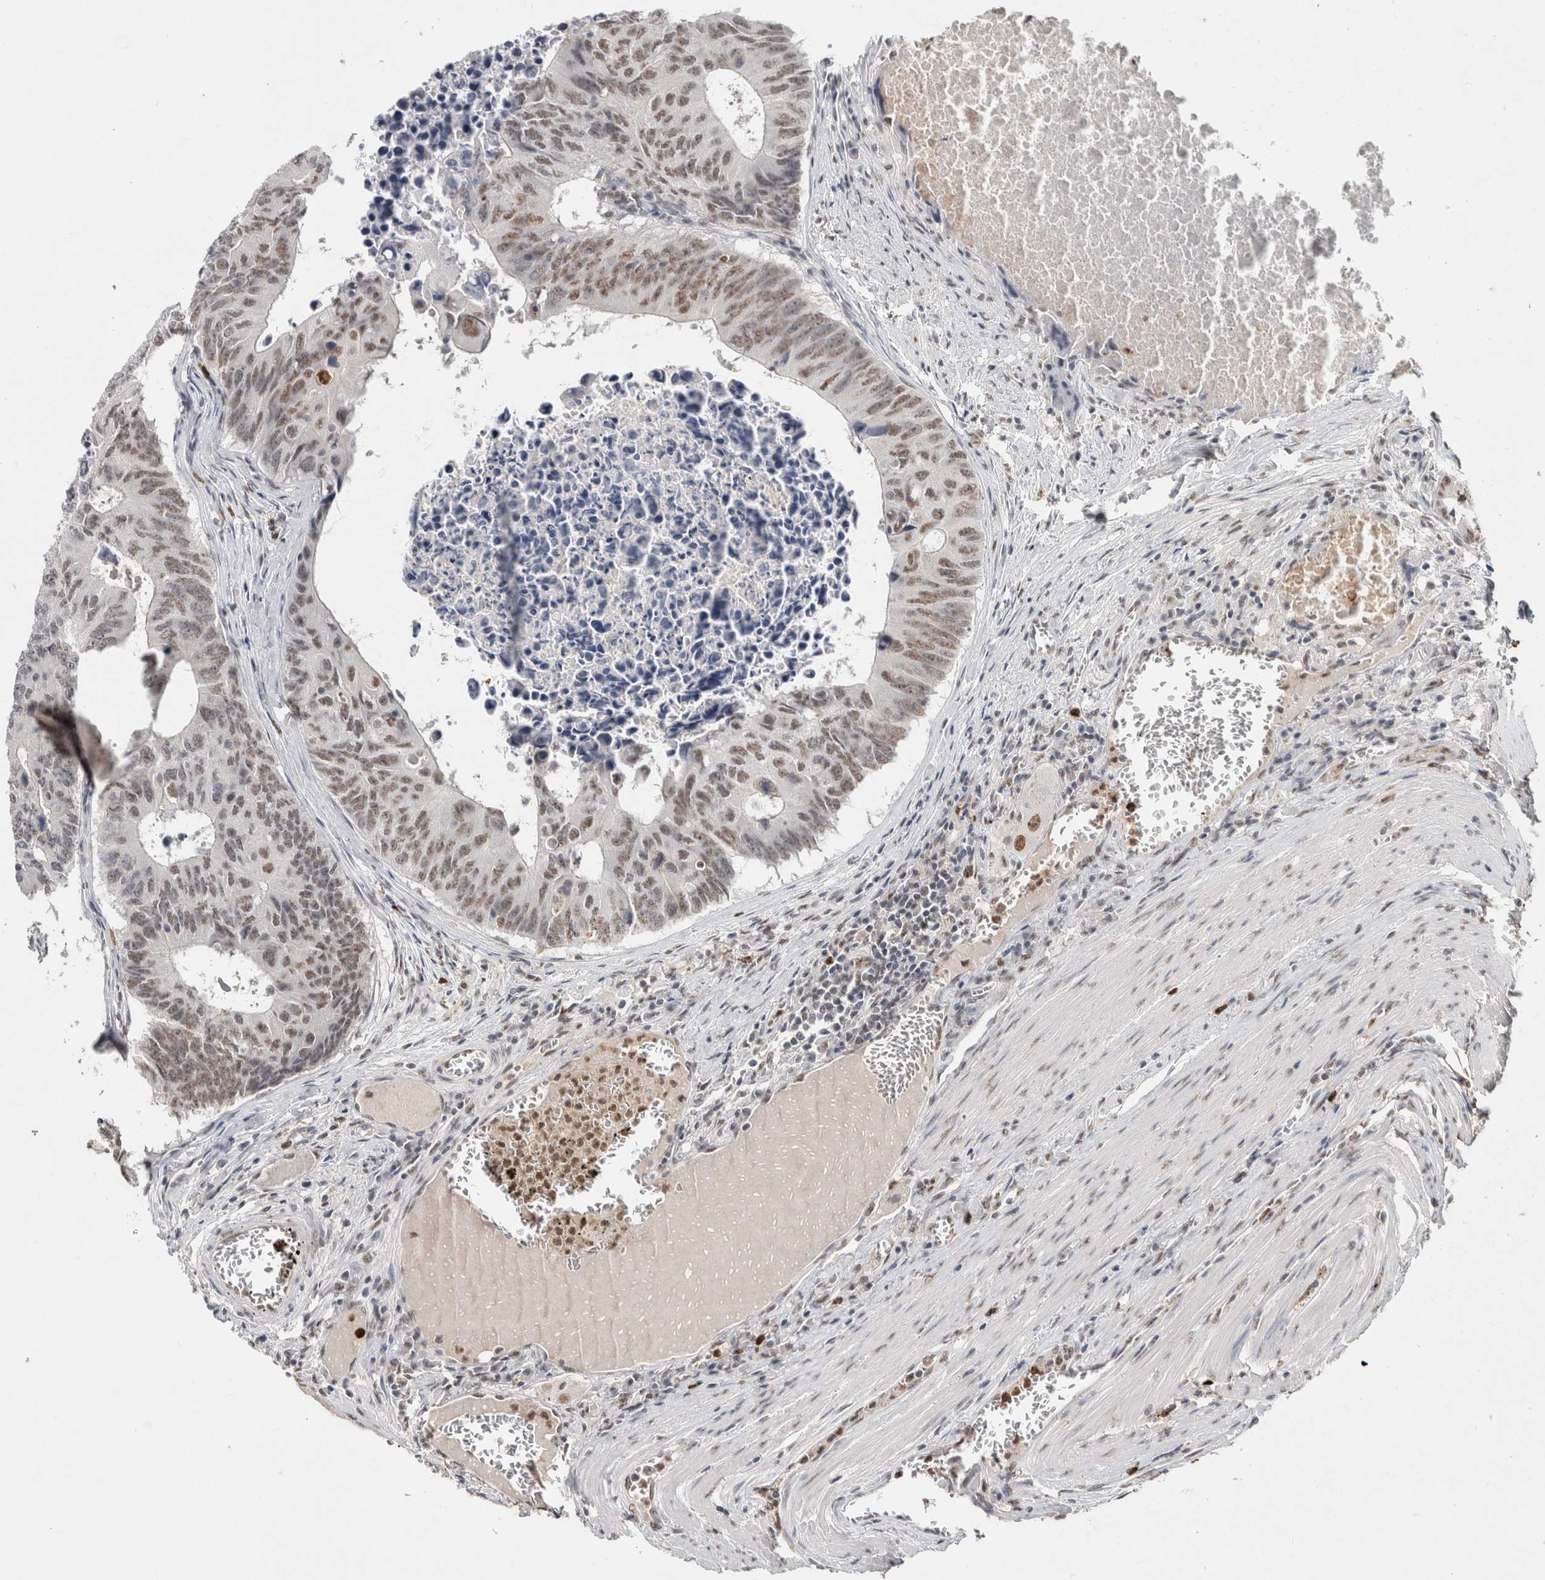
{"staining": {"intensity": "weak", "quantity": ">75%", "location": "nuclear"}, "tissue": "colorectal cancer", "cell_type": "Tumor cells", "image_type": "cancer", "snomed": [{"axis": "morphology", "description": "Adenocarcinoma, NOS"}, {"axis": "topography", "description": "Colon"}], "caption": "The histopathology image demonstrates a brown stain indicating the presence of a protein in the nuclear of tumor cells in adenocarcinoma (colorectal).", "gene": "RPS6KA2", "patient": {"sex": "male", "age": 87}}